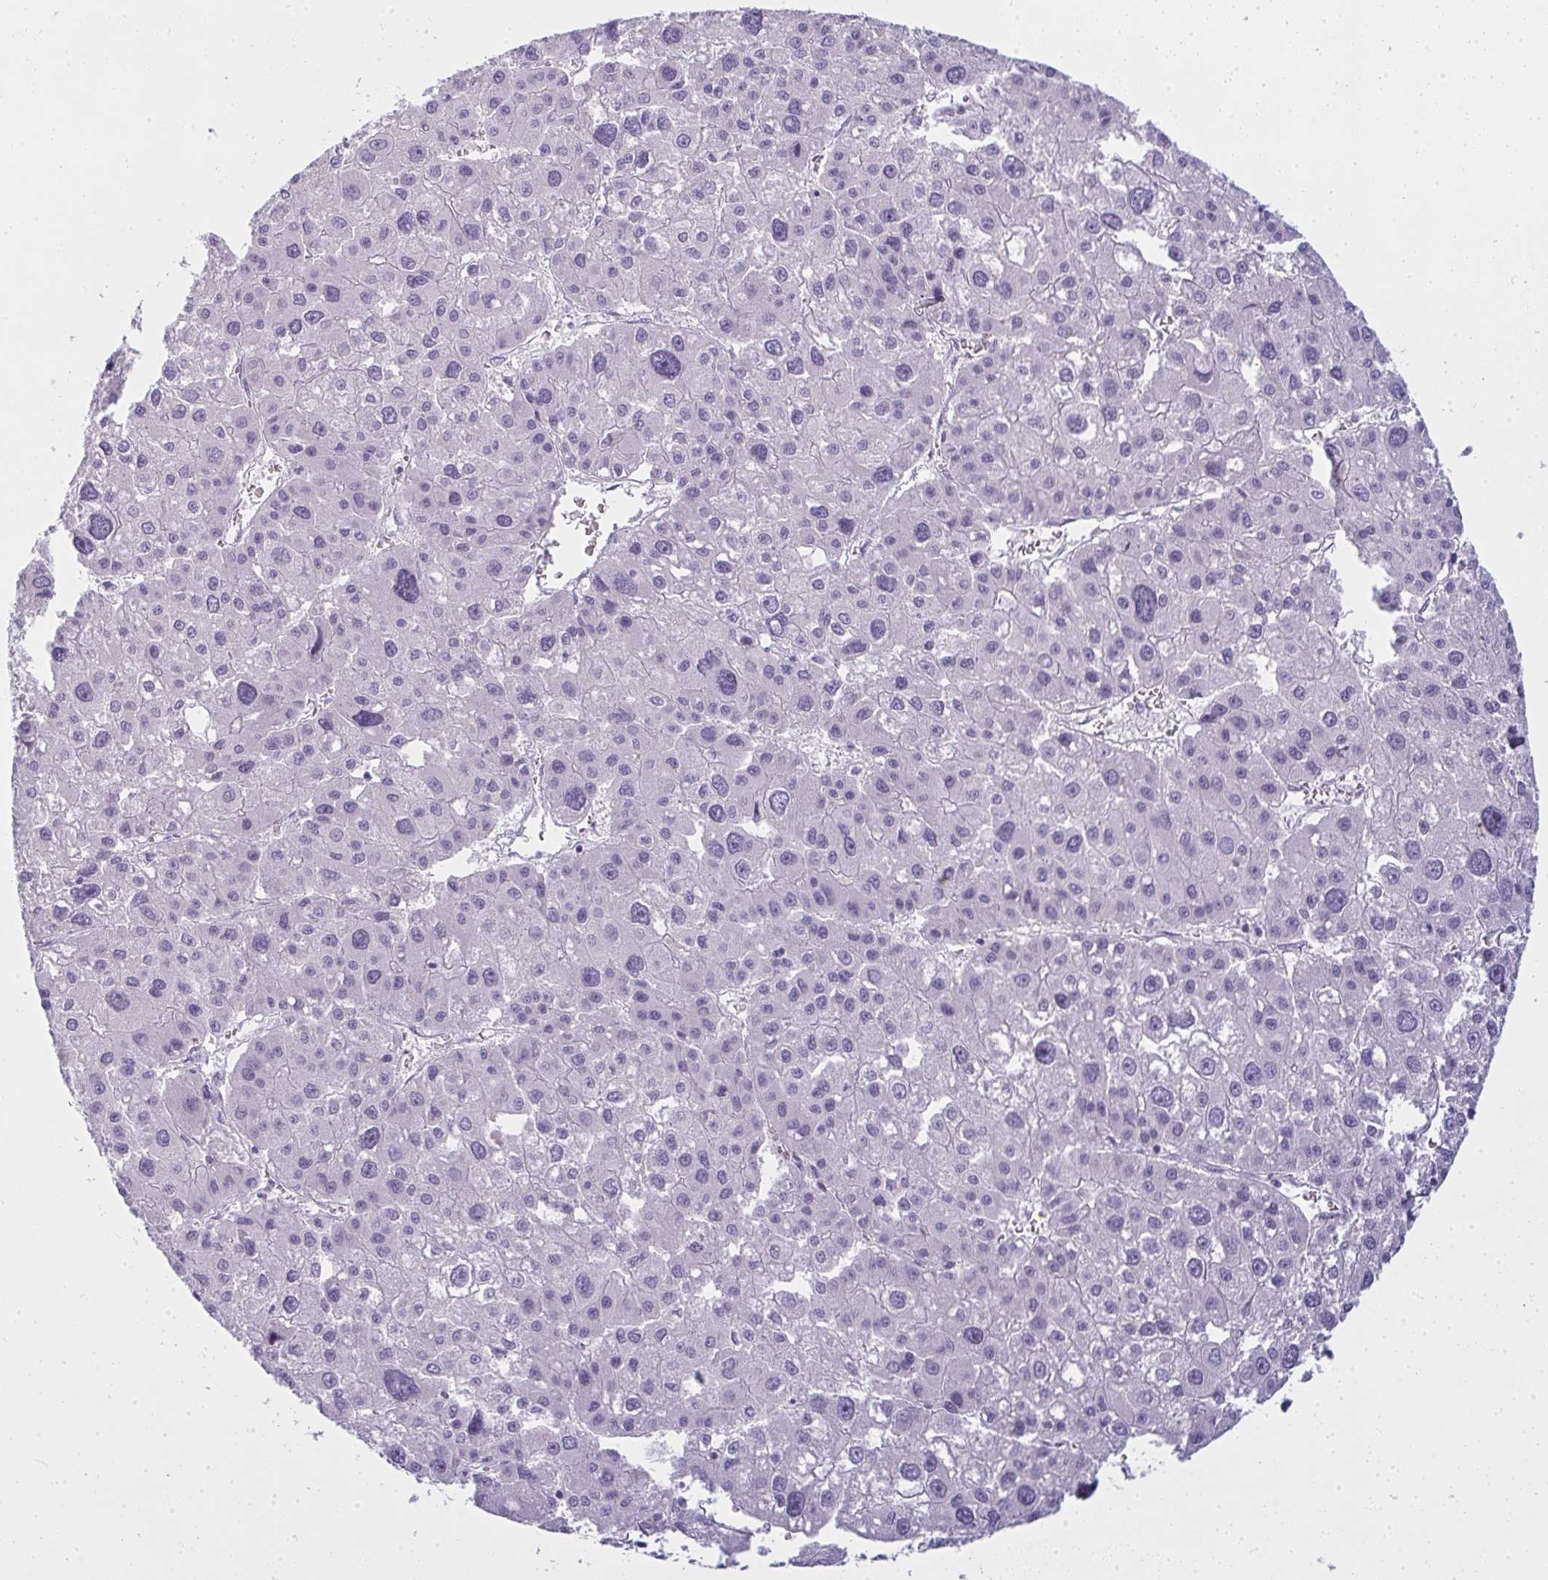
{"staining": {"intensity": "negative", "quantity": "none", "location": "none"}, "tissue": "liver cancer", "cell_type": "Tumor cells", "image_type": "cancer", "snomed": [{"axis": "morphology", "description": "Carcinoma, Hepatocellular, NOS"}, {"axis": "topography", "description": "Liver"}], "caption": "This is an immunohistochemistry micrograph of human hepatocellular carcinoma (liver). There is no positivity in tumor cells.", "gene": "ZNF182", "patient": {"sex": "male", "age": 73}}